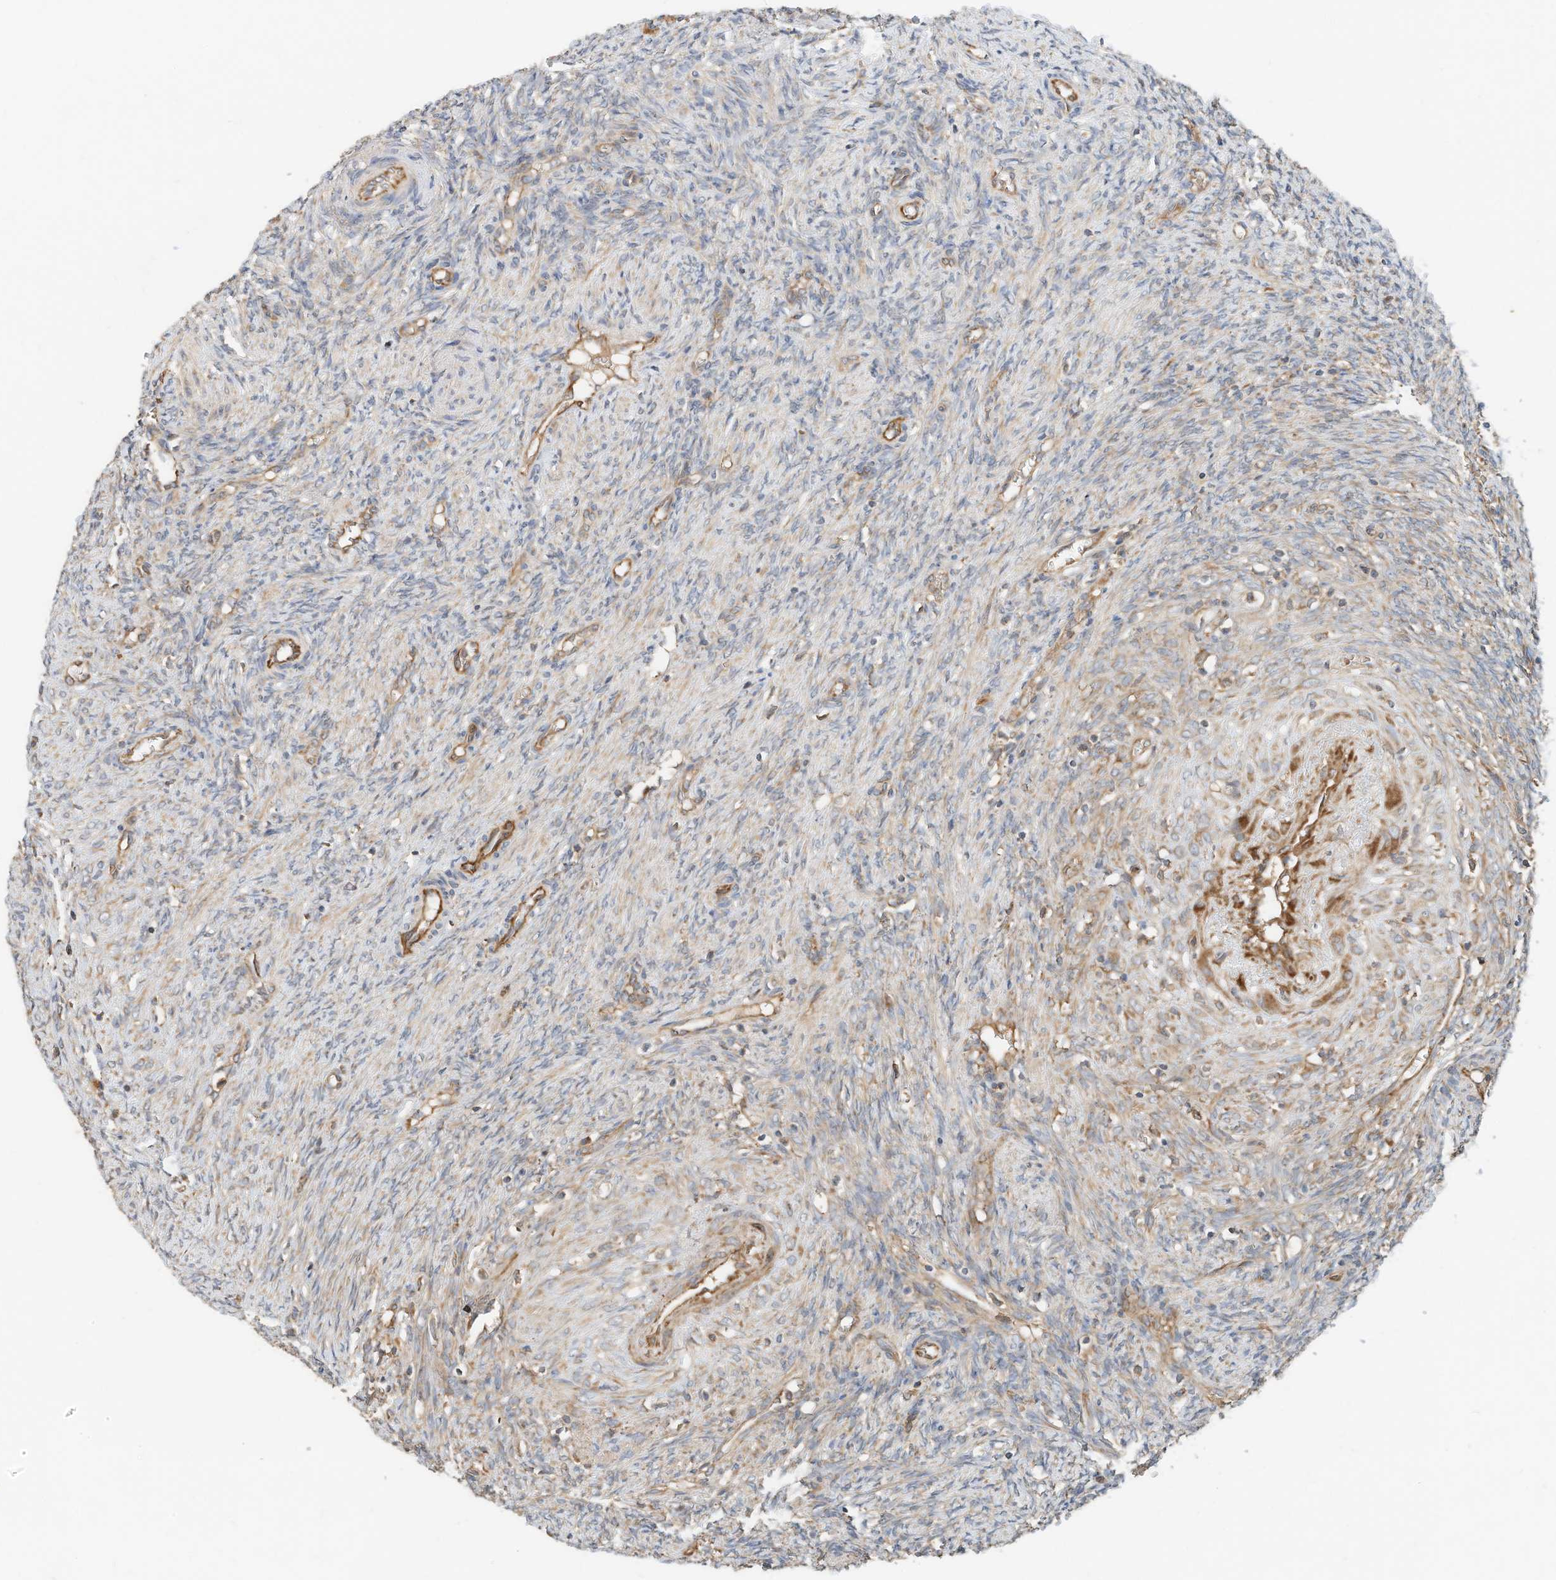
{"staining": {"intensity": "weak", "quantity": "25%-75%", "location": "cytoplasmic/membranous"}, "tissue": "ovary", "cell_type": "Ovarian stroma cells", "image_type": "normal", "snomed": [{"axis": "morphology", "description": "Normal tissue, NOS"}, {"axis": "topography", "description": "Ovary"}], "caption": "An immunohistochemistry photomicrograph of benign tissue is shown. Protein staining in brown labels weak cytoplasmic/membranous positivity in ovary within ovarian stroma cells.", "gene": "CPAMD8", "patient": {"sex": "female", "age": 41}}